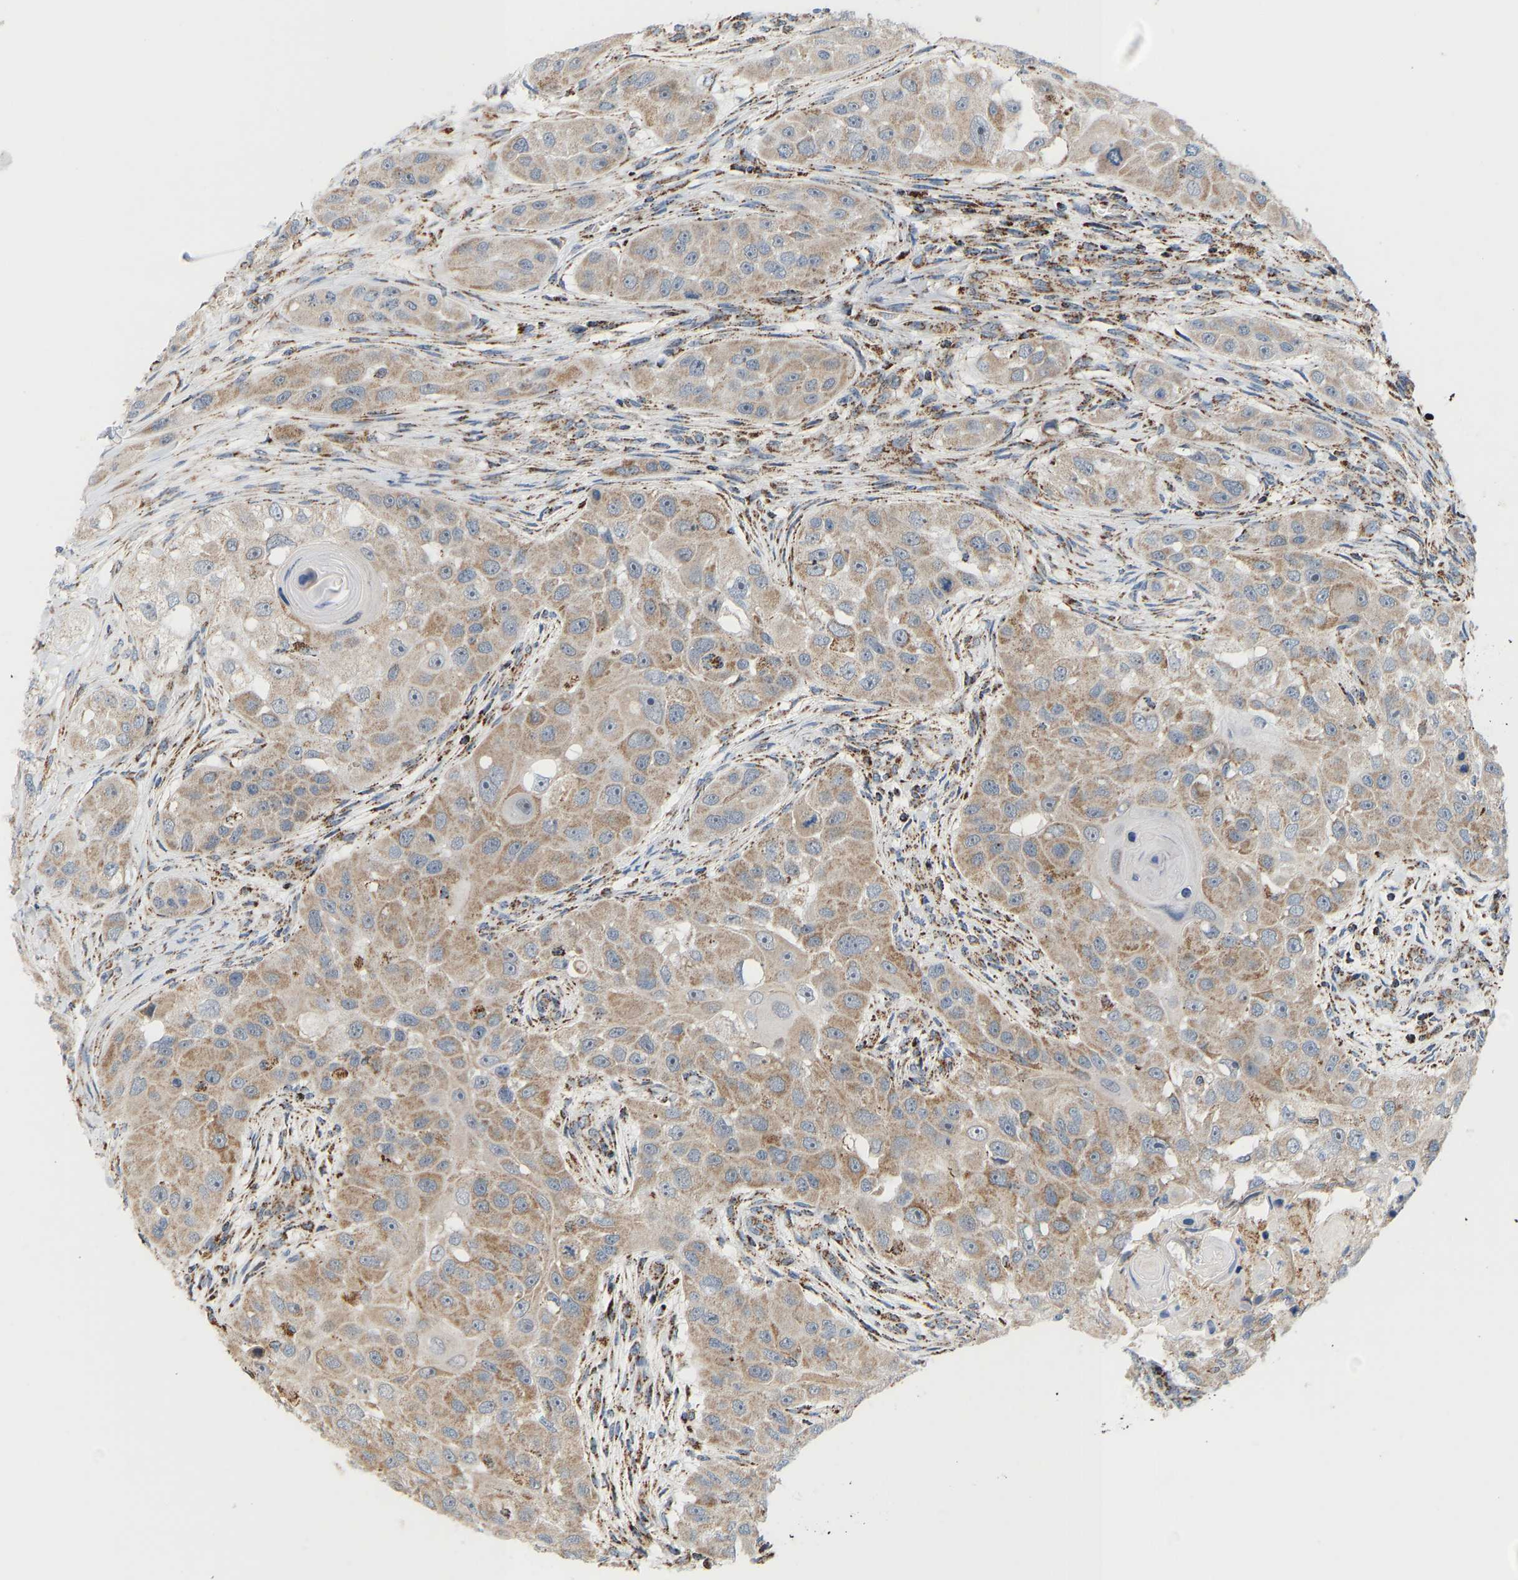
{"staining": {"intensity": "moderate", "quantity": ">75%", "location": "cytoplasmic/membranous"}, "tissue": "head and neck cancer", "cell_type": "Tumor cells", "image_type": "cancer", "snomed": [{"axis": "morphology", "description": "Normal tissue, NOS"}, {"axis": "morphology", "description": "Squamous cell carcinoma, NOS"}, {"axis": "topography", "description": "Skeletal muscle"}, {"axis": "topography", "description": "Head-Neck"}], "caption": "Immunohistochemical staining of head and neck cancer (squamous cell carcinoma) displays medium levels of moderate cytoplasmic/membranous protein positivity in about >75% of tumor cells.", "gene": "GPSM2", "patient": {"sex": "male", "age": 51}}